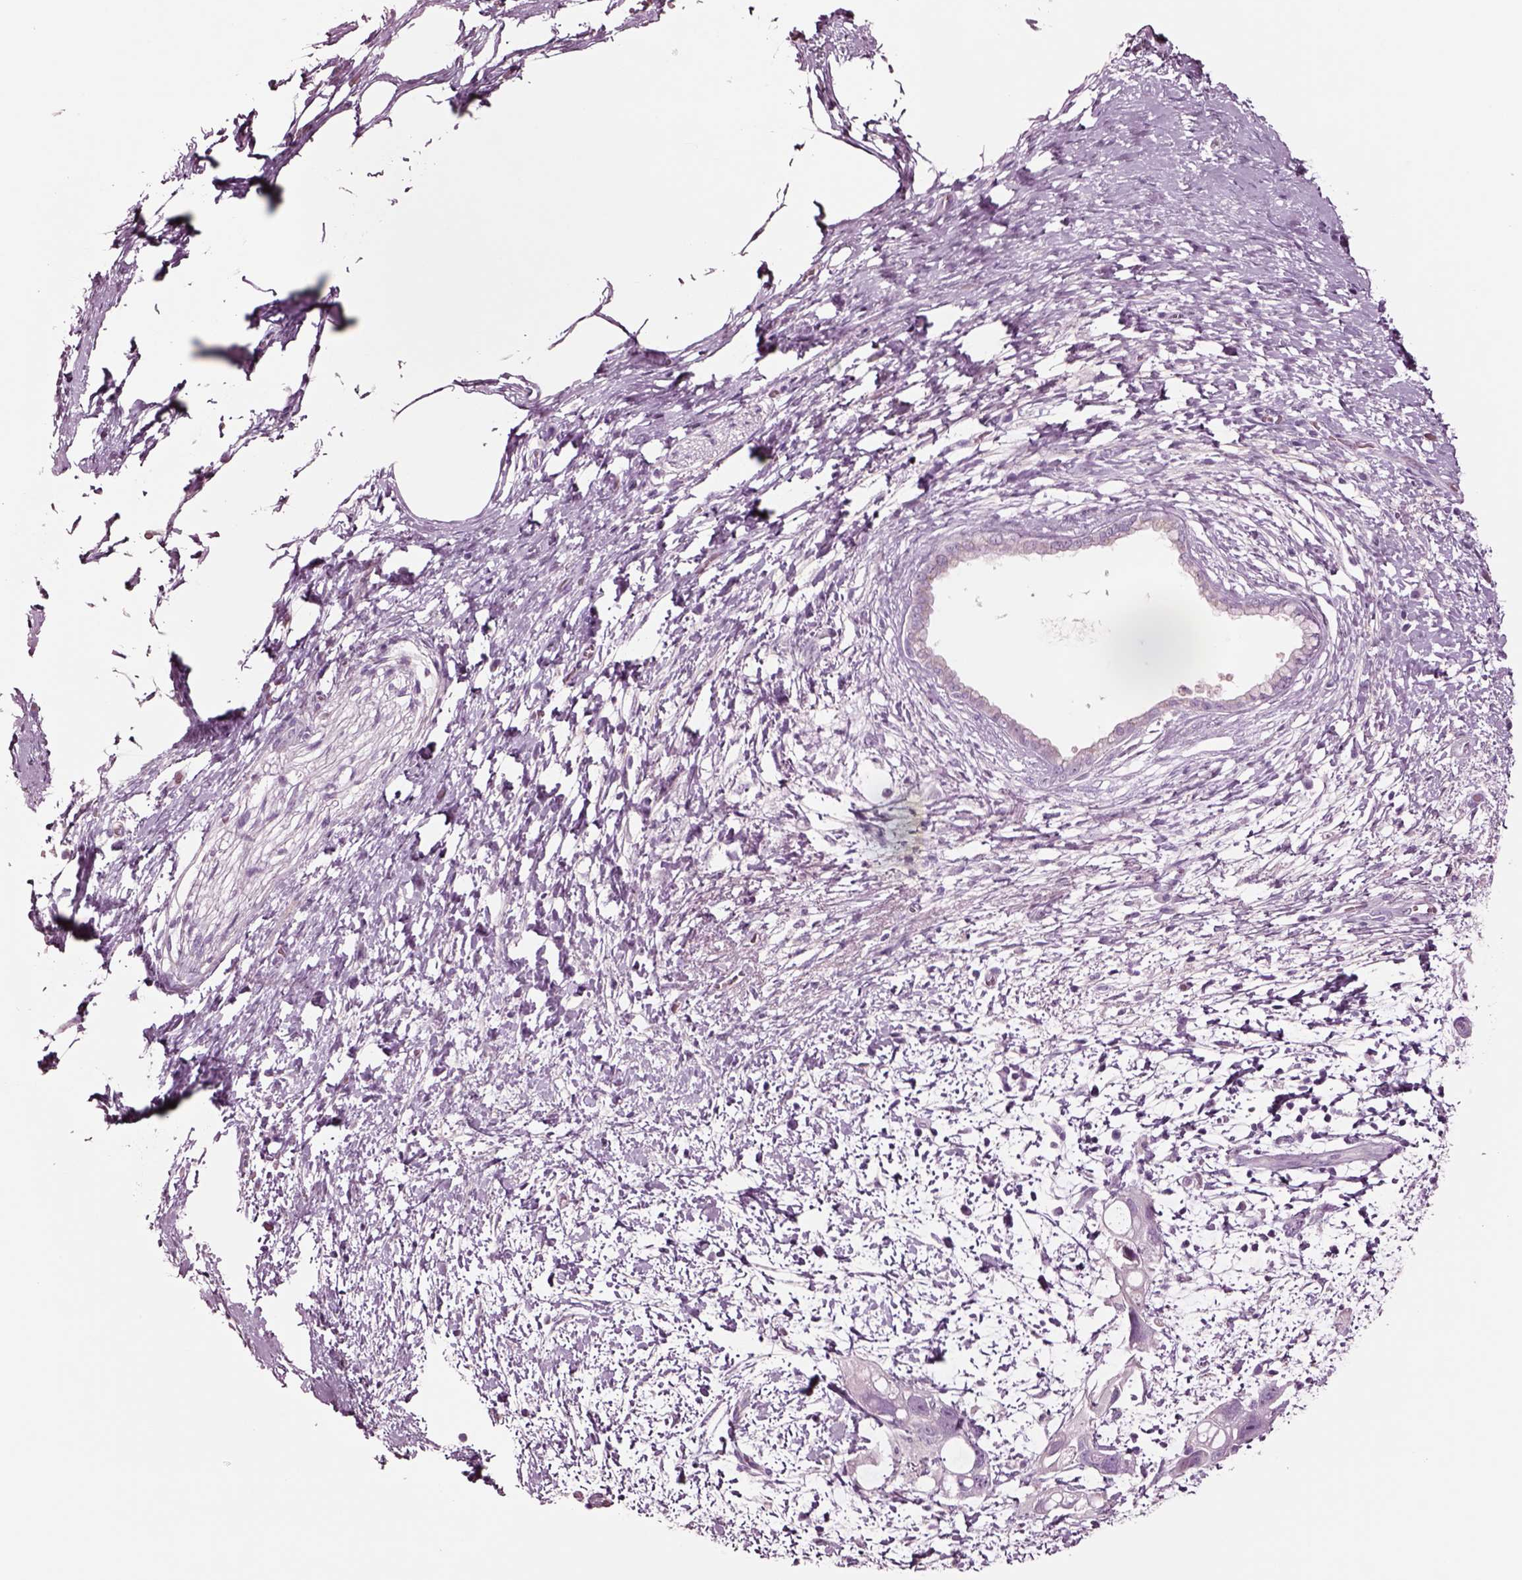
{"staining": {"intensity": "negative", "quantity": "none", "location": "none"}, "tissue": "pancreatic cancer", "cell_type": "Tumor cells", "image_type": "cancer", "snomed": [{"axis": "morphology", "description": "Adenocarcinoma, NOS"}, {"axis": "topography", "description": "Pancreas"}], "caption": "This is an immunohistochemistry (IHC) photomicrograph of human pancreatic cancer (adenocarcinoma). There is no positivity in tumor cells.", "gene": "NMRK2", "patient": {"sex": "female", "age": 72}}